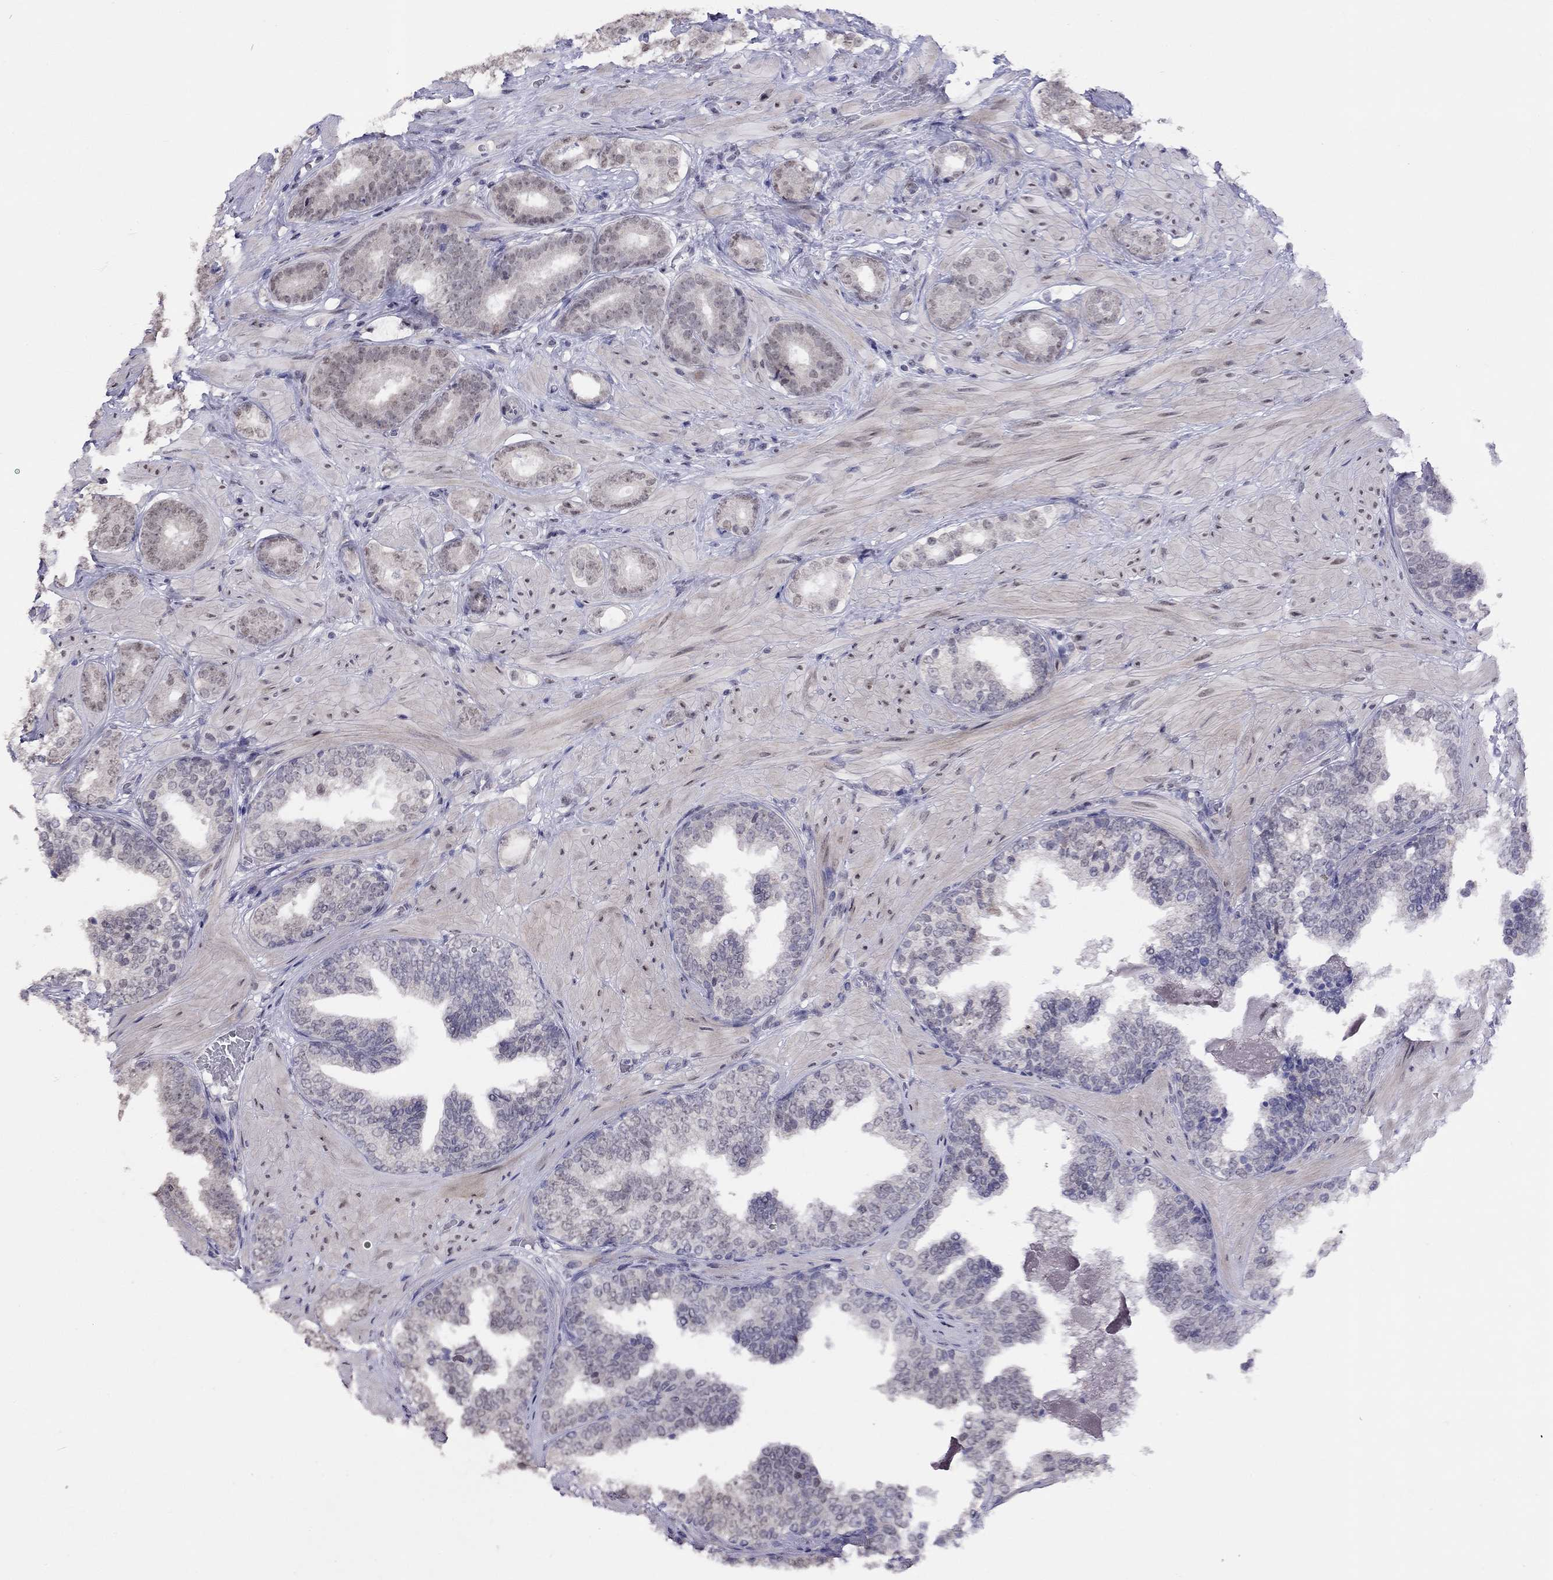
{"staining": {"intensity": "negative", "quantity": "none", "location": "none"}, "tissue": "prostate cancer", "cell_type": "Tumor cells", "image_type": "cancer", "snomed": [{"axis": "morphology", "description": "Adenocarcinoma, Low grade"}, {"axis": "topography", "description": "Prostate"}], "caption": "A high-resolution micrograph shows immunohistochemistry (IHC) staining of prostate cancer (low-grade adenocarcinoma), which shows no significant positivity in tumor cells.", "gene": "HES5", "patient": {"sex": "male", "age": 60}}